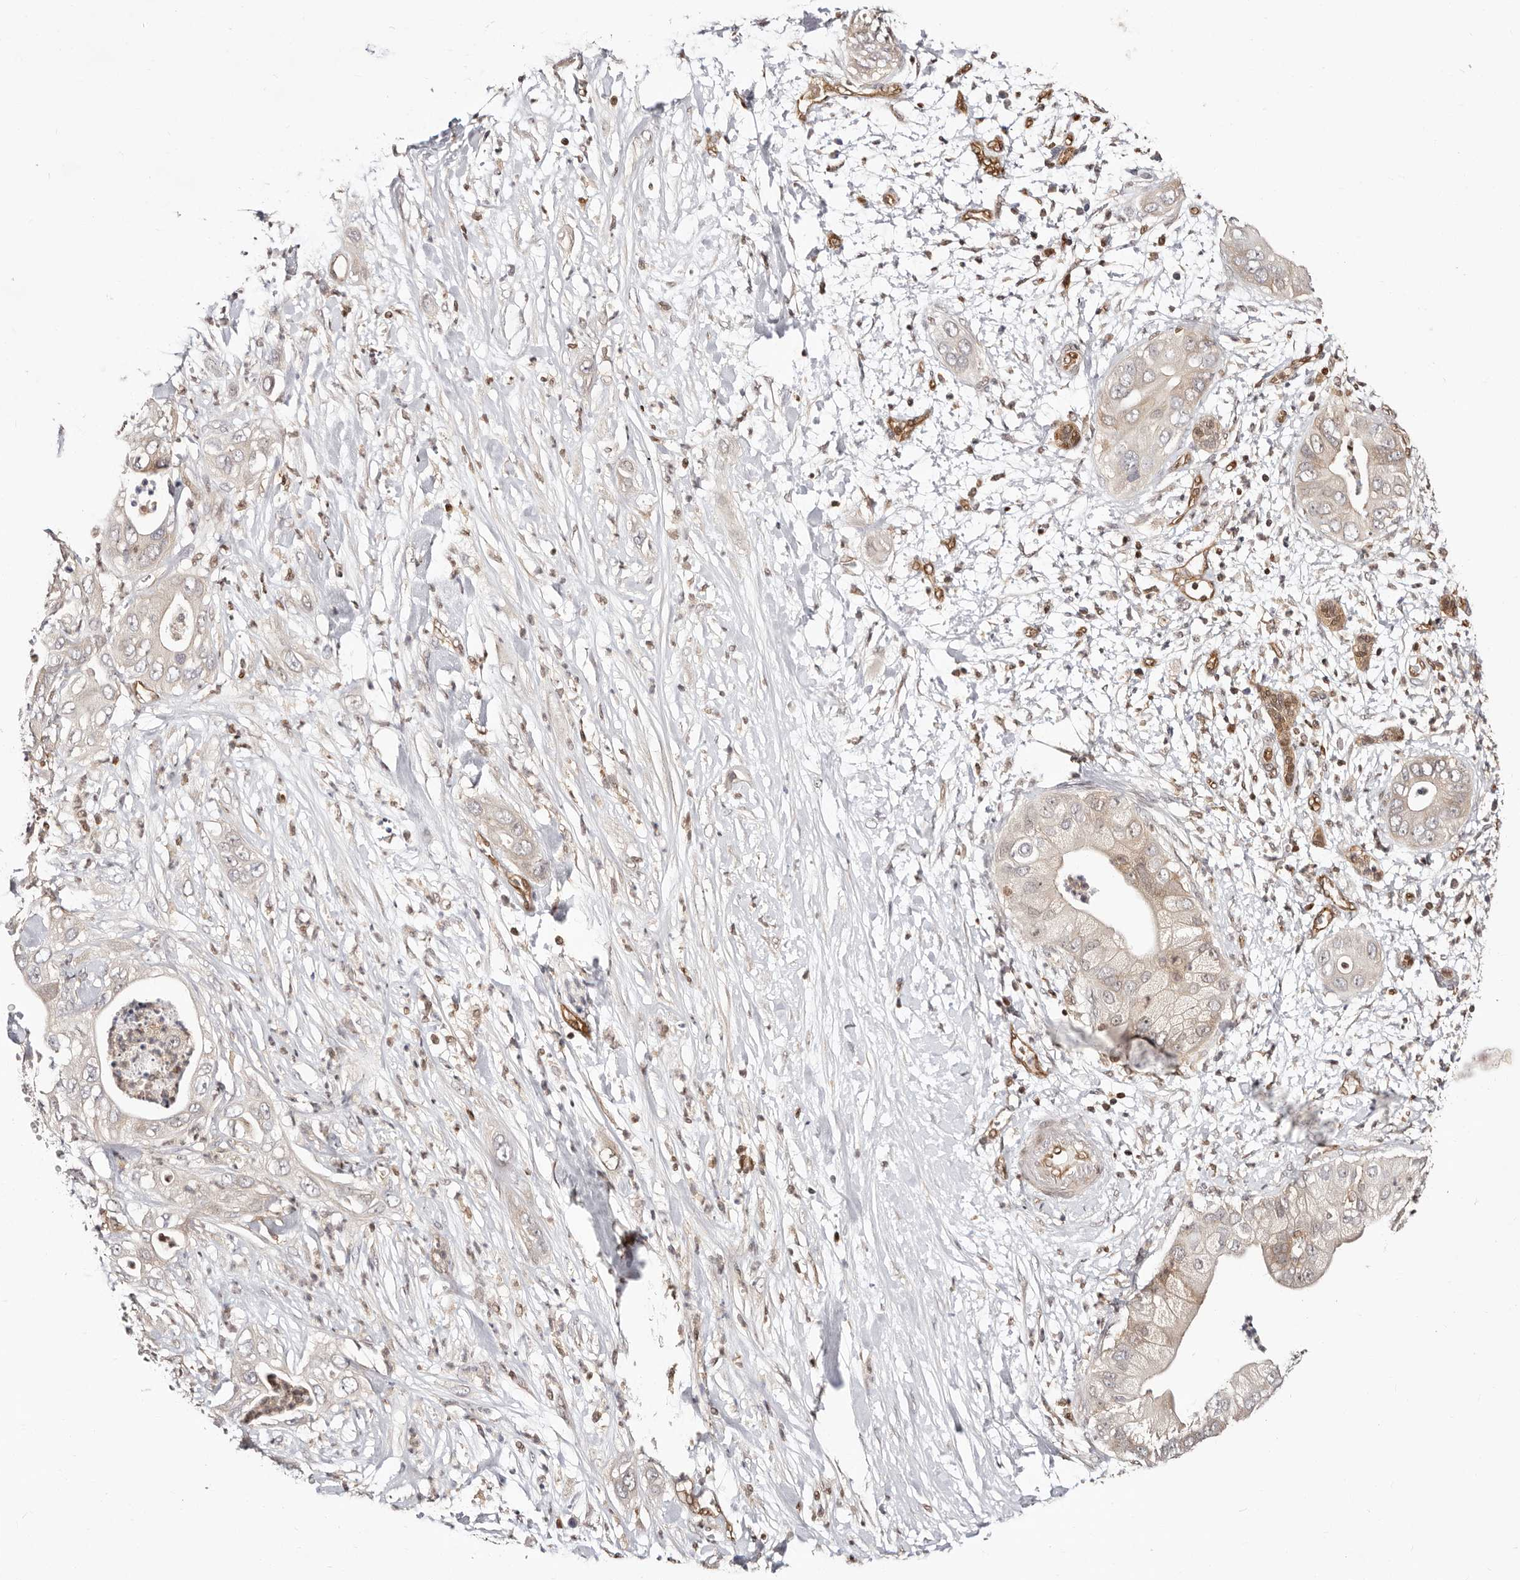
{"staining": {"intensity": "weak", "quantity": "25%-75%", "location": "cytoplasmic/membranous"}, "tissue": "pancreatic cancer", "cell_type": "Tumor cells", "image_type": "cancer", "snomed": [{"axis": "morphology", "description": "Adenocarcinoma, NOS"}, {"axis": "topography", "description": "Pancreas"}], "caption": "Pancreatic cancer tissue exhibits weak cytoplasmic/membranous expression in approximately 25%-75% of tumor cells", "gene": "STAT5A", "patient": {"sex": "female", "age": 78}}